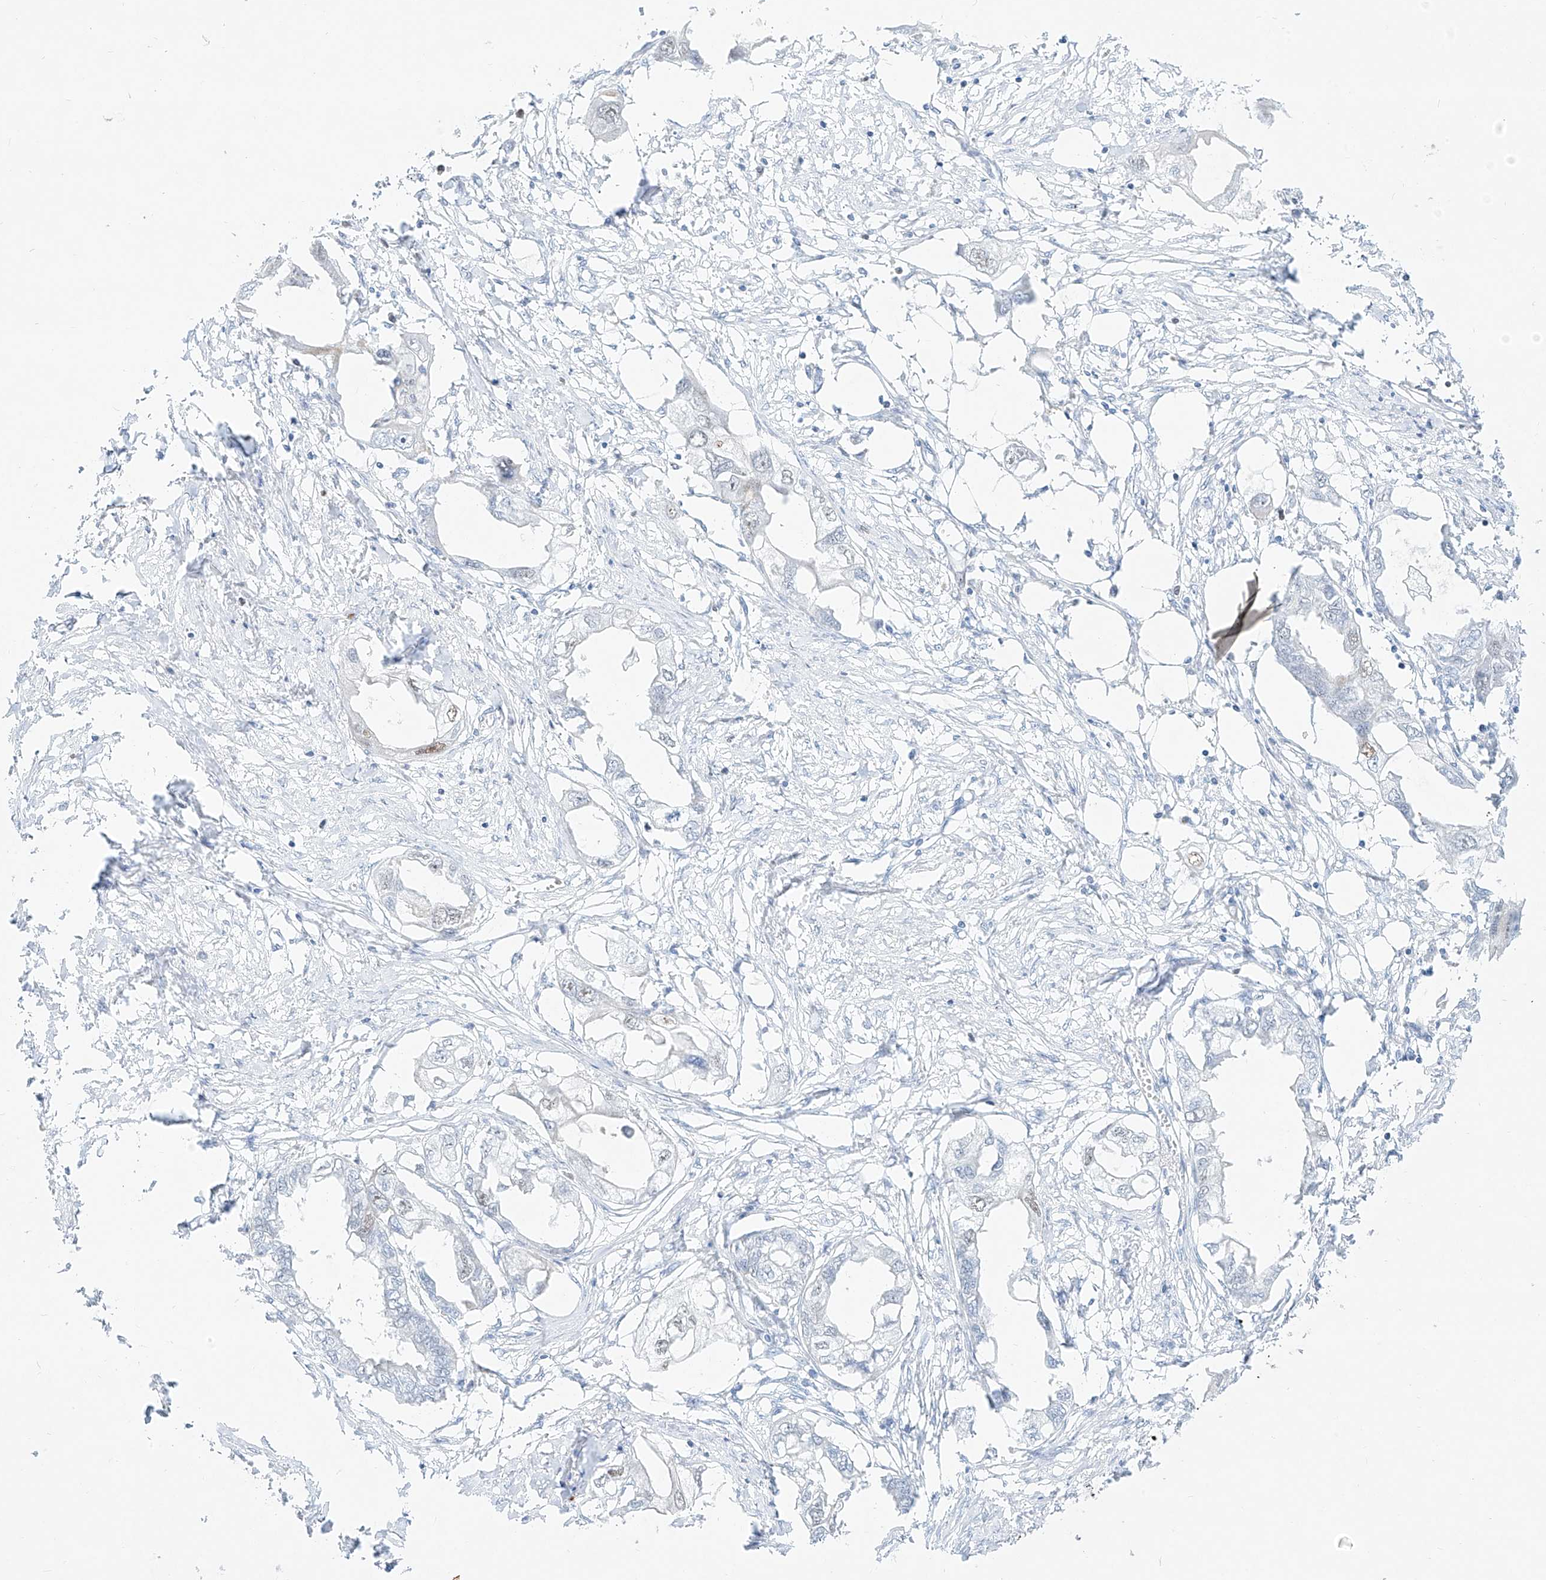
{"staining": {"intensity": "negative", "quantity": "none", "location": "none"}, "tissue": "endometrial cancer", "cell_type": "Tumor cells", "image_type": "cancer", "snomed": [{"axis": "morphology", "description": "Adenocarcinoma, NOS"}, {"axis": "morphology", "description": "Adenocarcinoma, metastatic, NOS"}, {"axis": "topography", "description": "Adipose tissue"}, {"axis": "topography", "description": "Endometrium"}], "caption": "A photomicrograph of adenocarcinoma (endometrial) stained for a protein exhibits no brown staining in tumor cells. Nuclei are stained in blue.", "gene": "SNU13", "patient": {"sex": "female", "age": 67}}